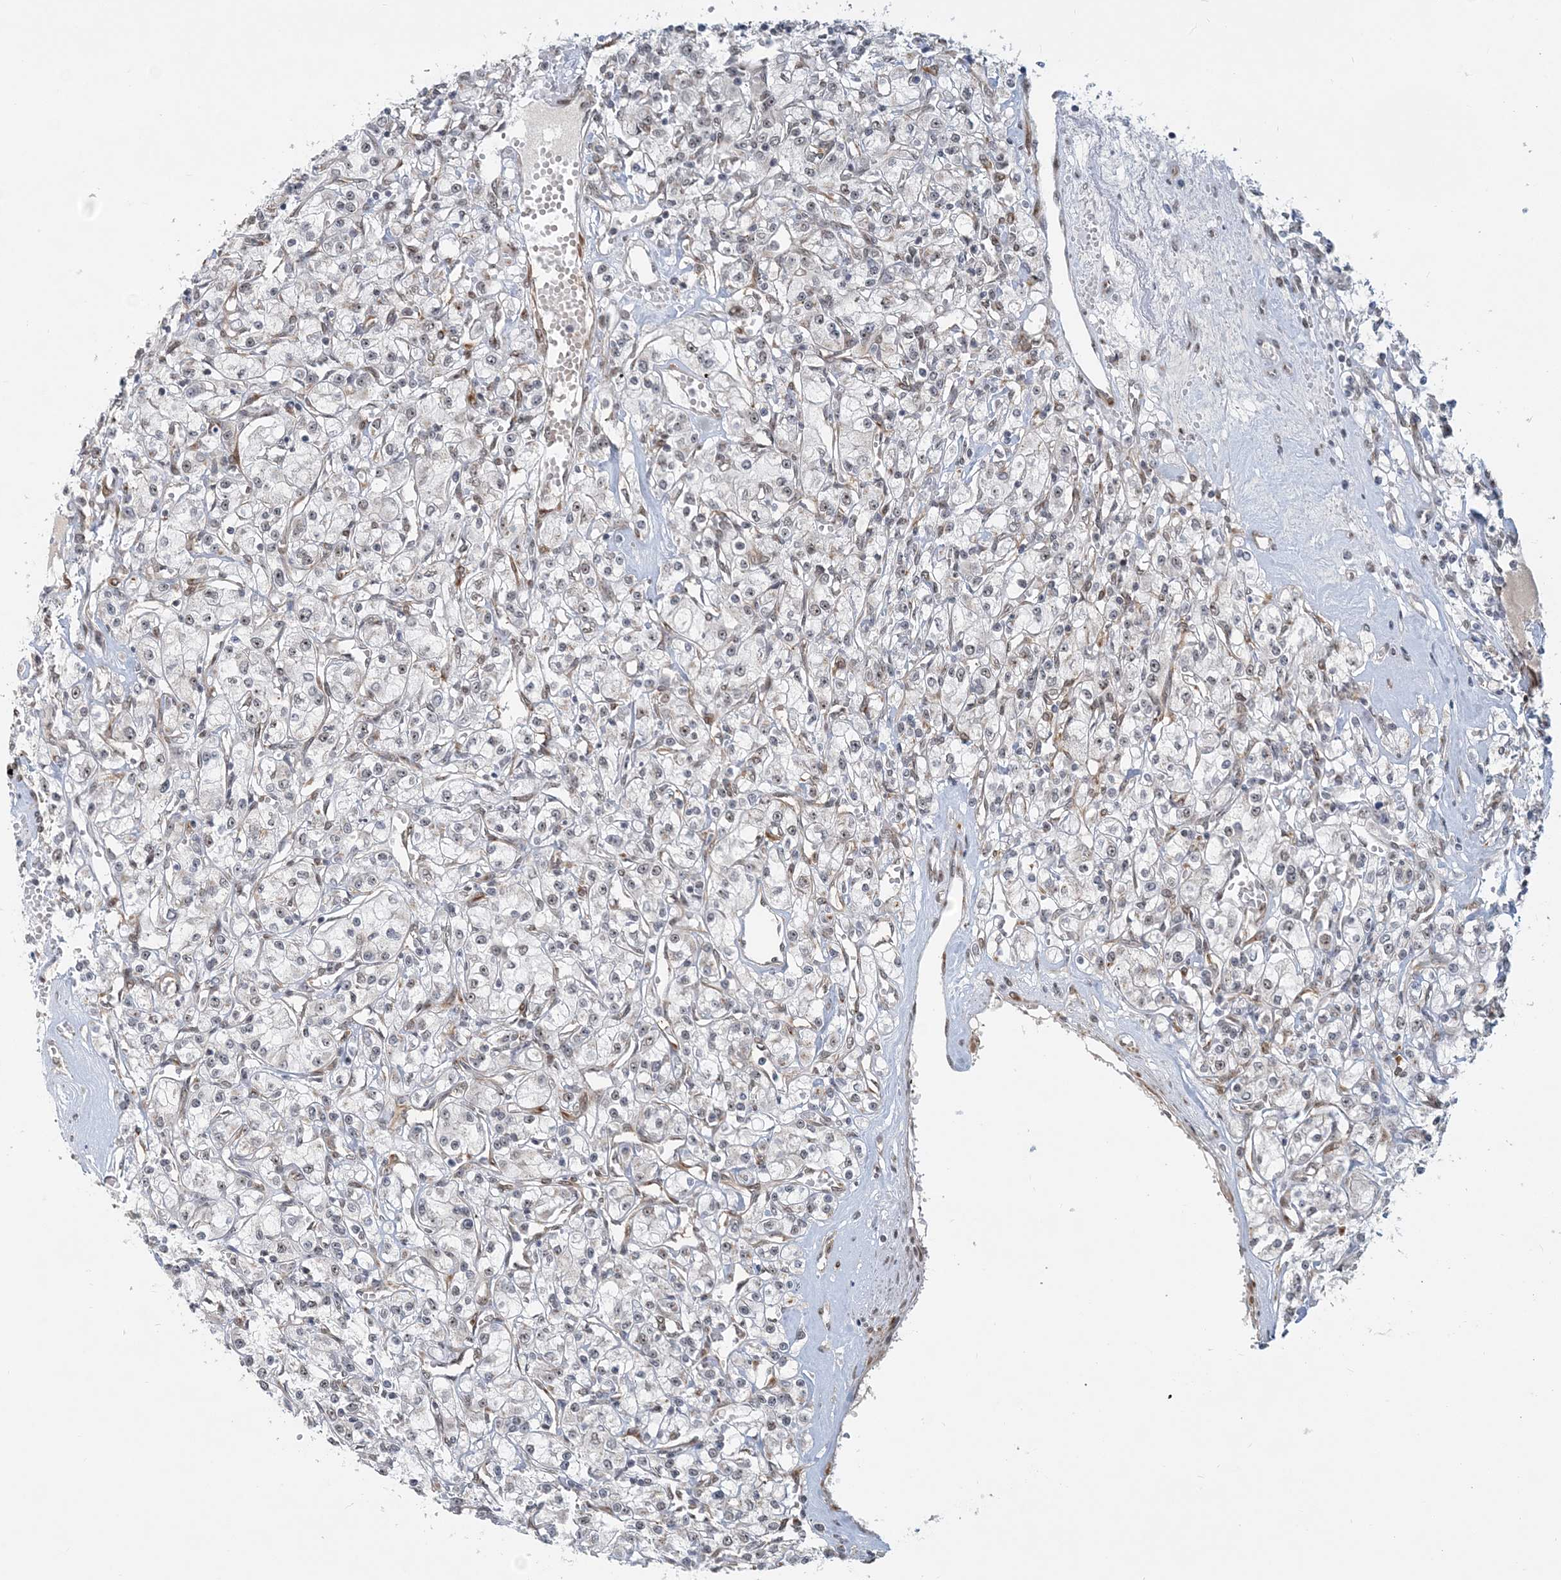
{"staining": {"intensity": "negative", "quantity": "none", "location": "none"}, "tissue": "renal cancer", "cell_type": "Tumor cells", "image_type": "cancer", "snomed": [{"axis": "morphology", "description": "Adenocarcinoma, NOS"}, {"axis": "topography", "description": "Kidney"}], "caption": "This is an immunohistochemistry (IHC) micrograph of human renal cancer. There is no expression in tumor cells.", "gene": "PLRG1", "patient": {"sex": "female", "age": 59}}